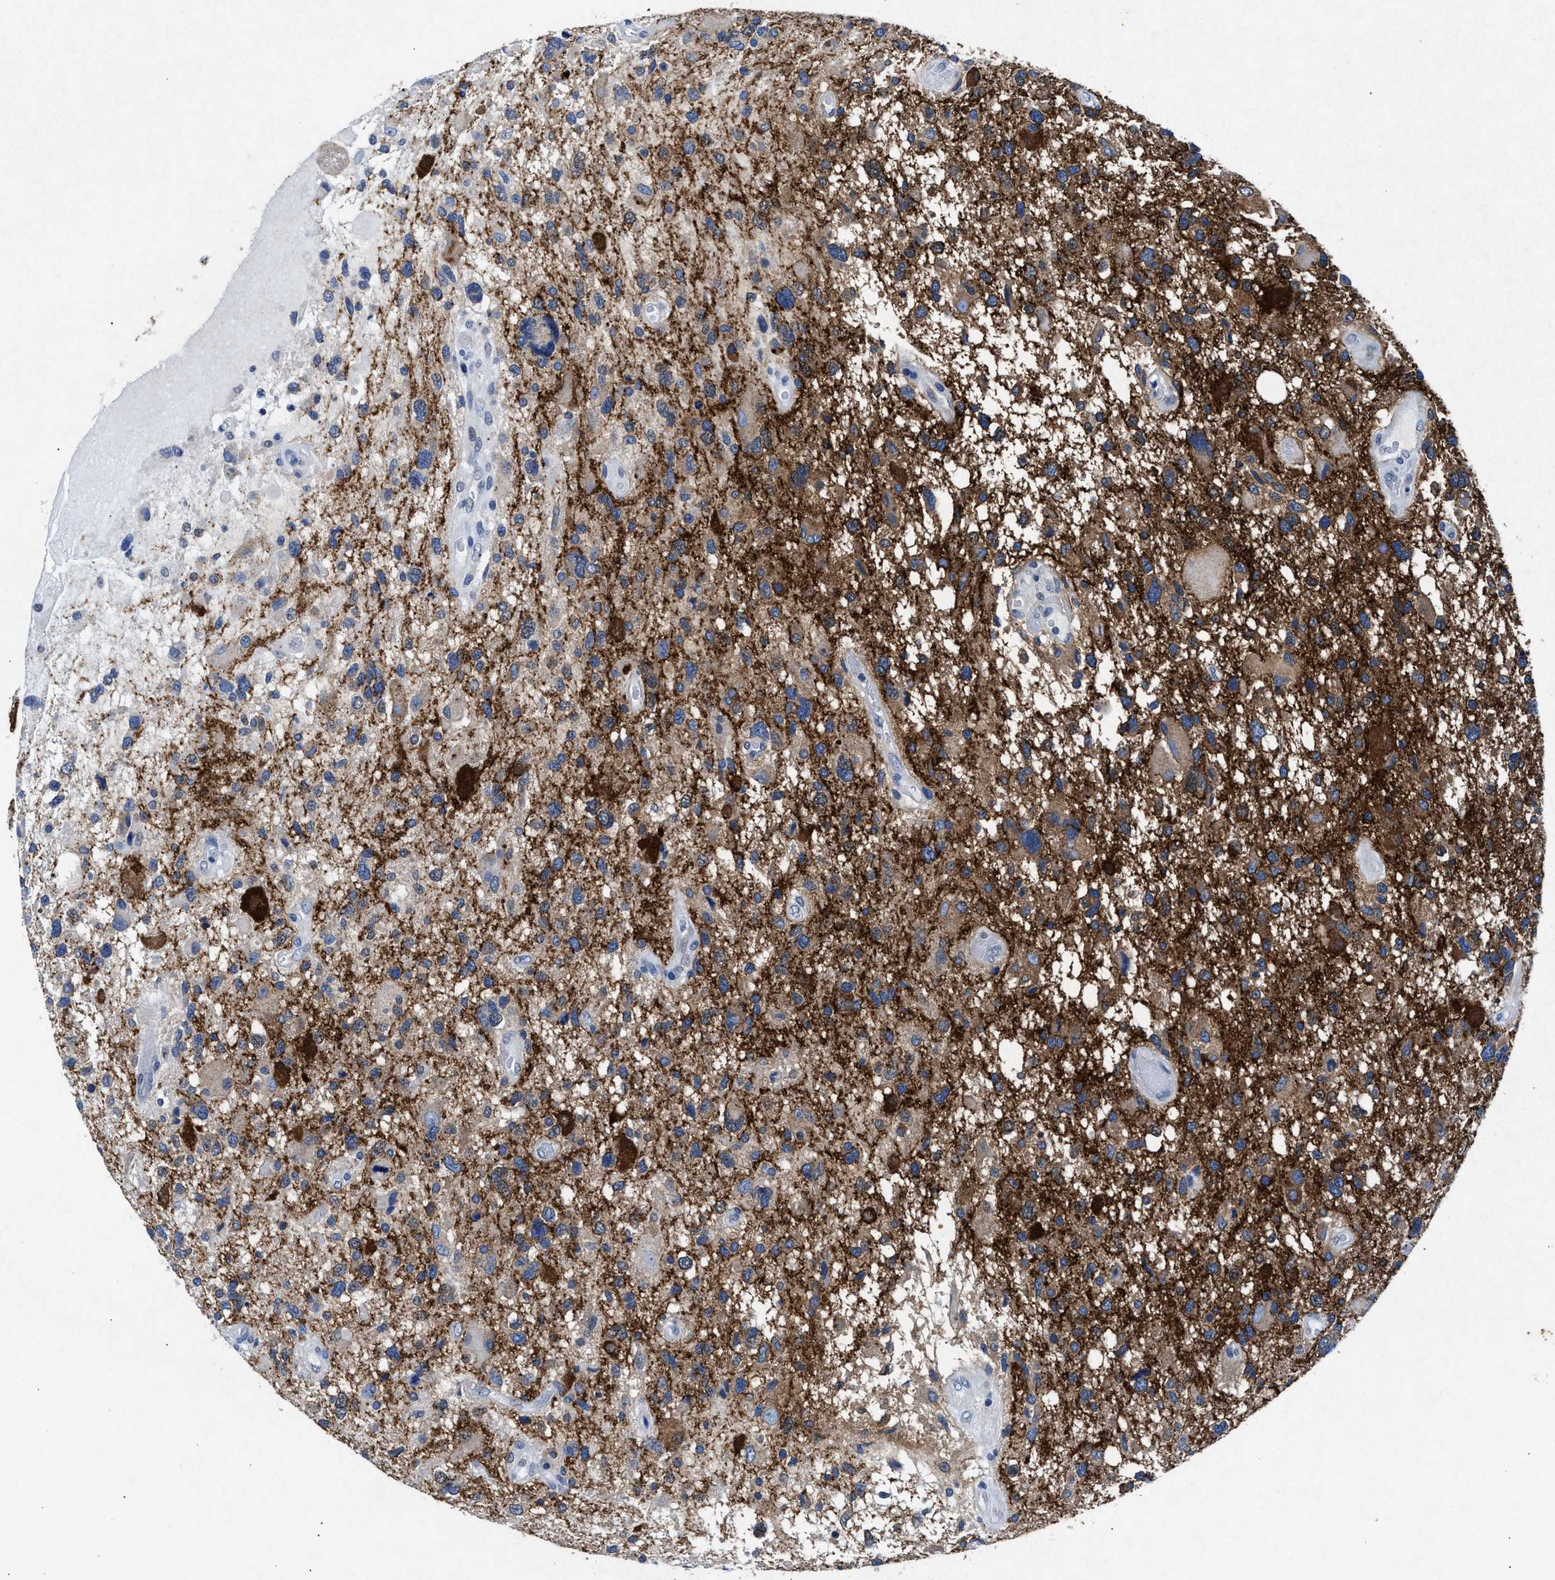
{"staining": {"intensity": "moderate", "quantity": "<25%", "location": "cytoplasmic/membranous"}, "tissue": "glioma", "cell_type": "Tumor cells", "image_type": "cancer", "snomed": [{"axis": "morphology", "description": "Glioma, malignant, High grade"}, {"axis": "topography", "description": "Brain"}], "caption": "A brown stain shows moderate cytoplasmic/membranous staining of a protein in glioma tumor cells.", "gene": "MAP6", "patient": {"sex": "male", "age": 33}}